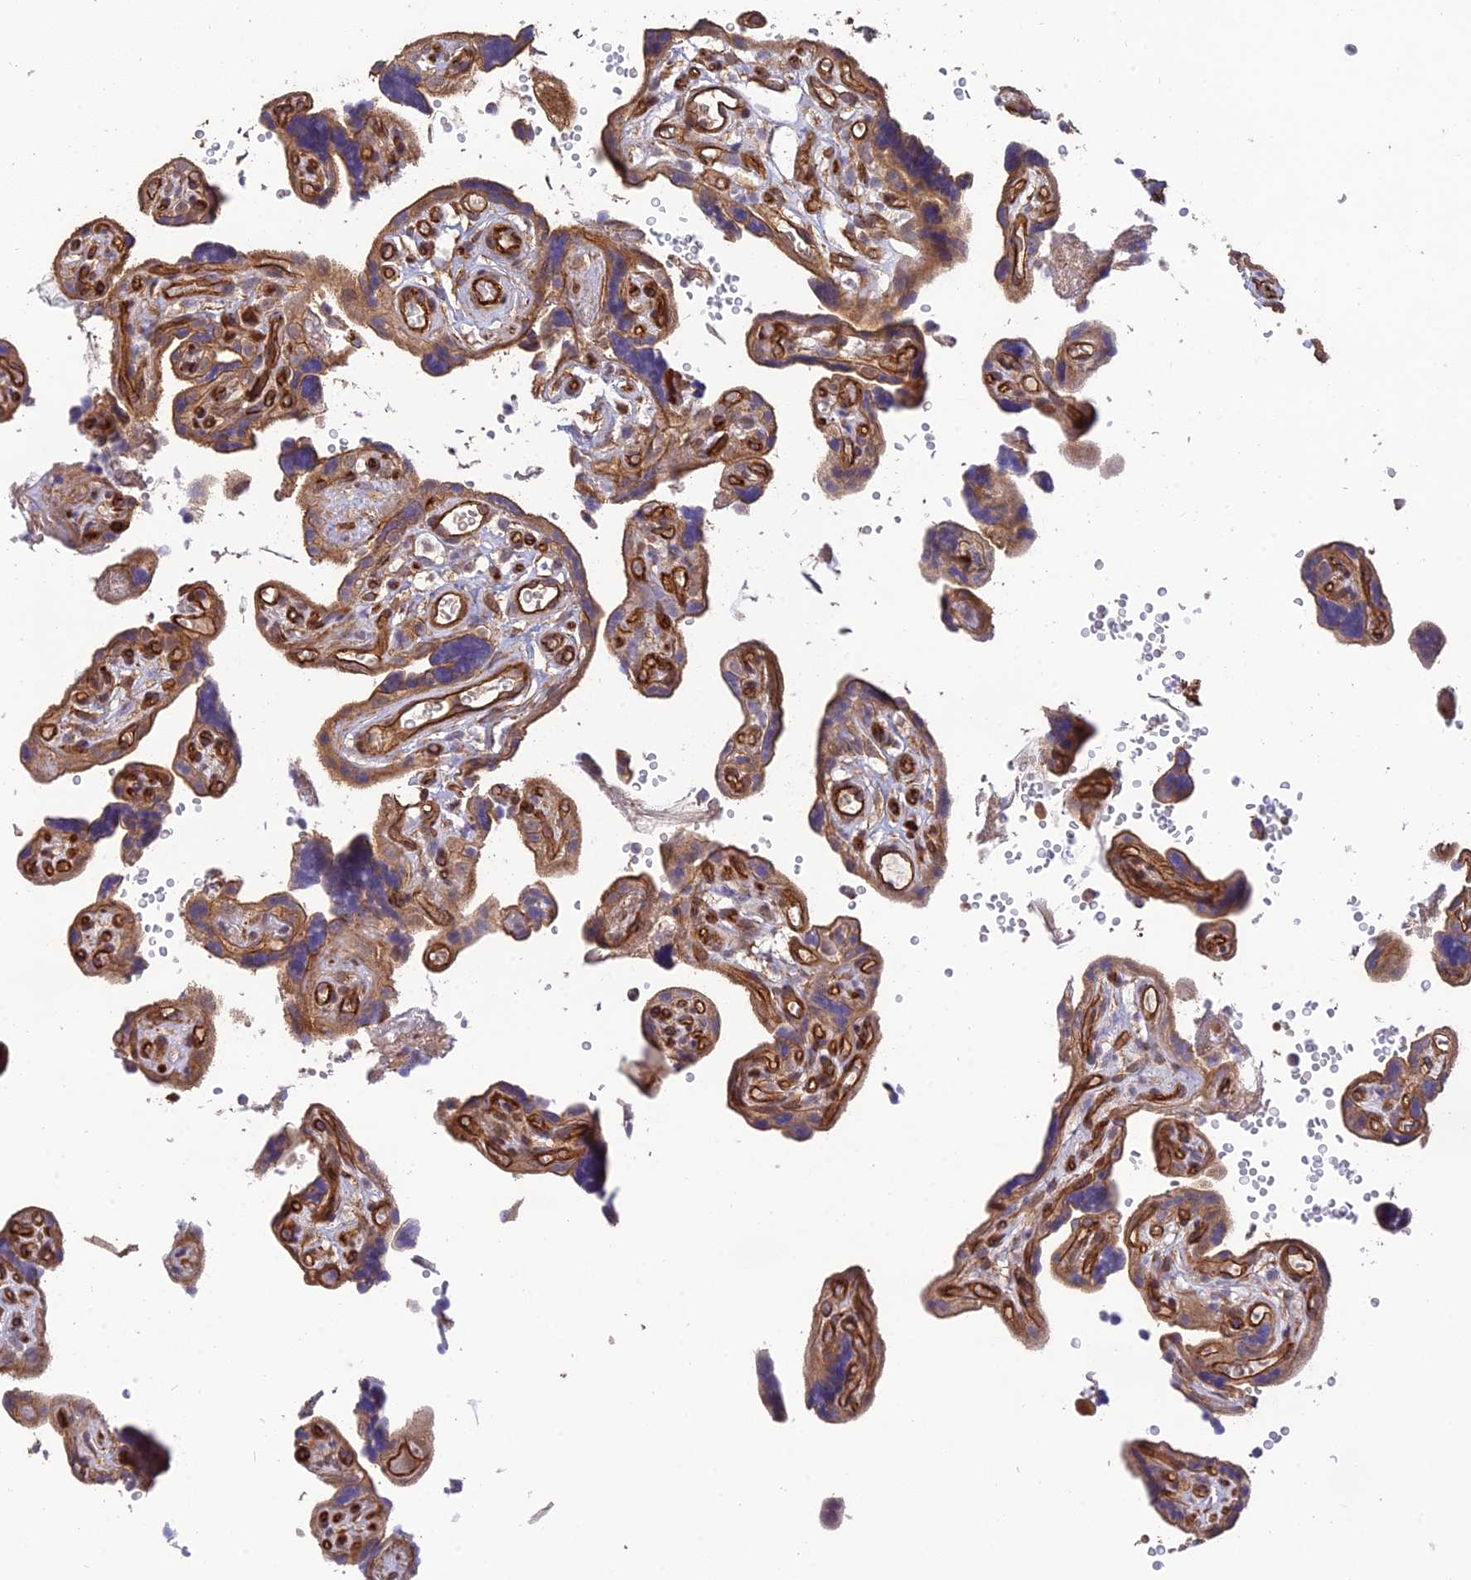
{"staining": {"intensity": "moderate", "quantity": ">75%", "location": "cytoplasmic/membranous"}, "tissue": "placenta", "cell_type": "Decidual cells", "image_type": "normal", "snomed": [{"axis": "morphology", "description": "Normal tissue, NOS"}, {"axis": "topography", "description": "Placenta"}], "caption": "The micrograph displays immunohistochemical staining of benign placenta. There is moderate cytoplasmic/membranous expression is seen in about >75% of decidual cells.", "gene": "HOMER2", "patient": {"sex": "female", "age": 30}}